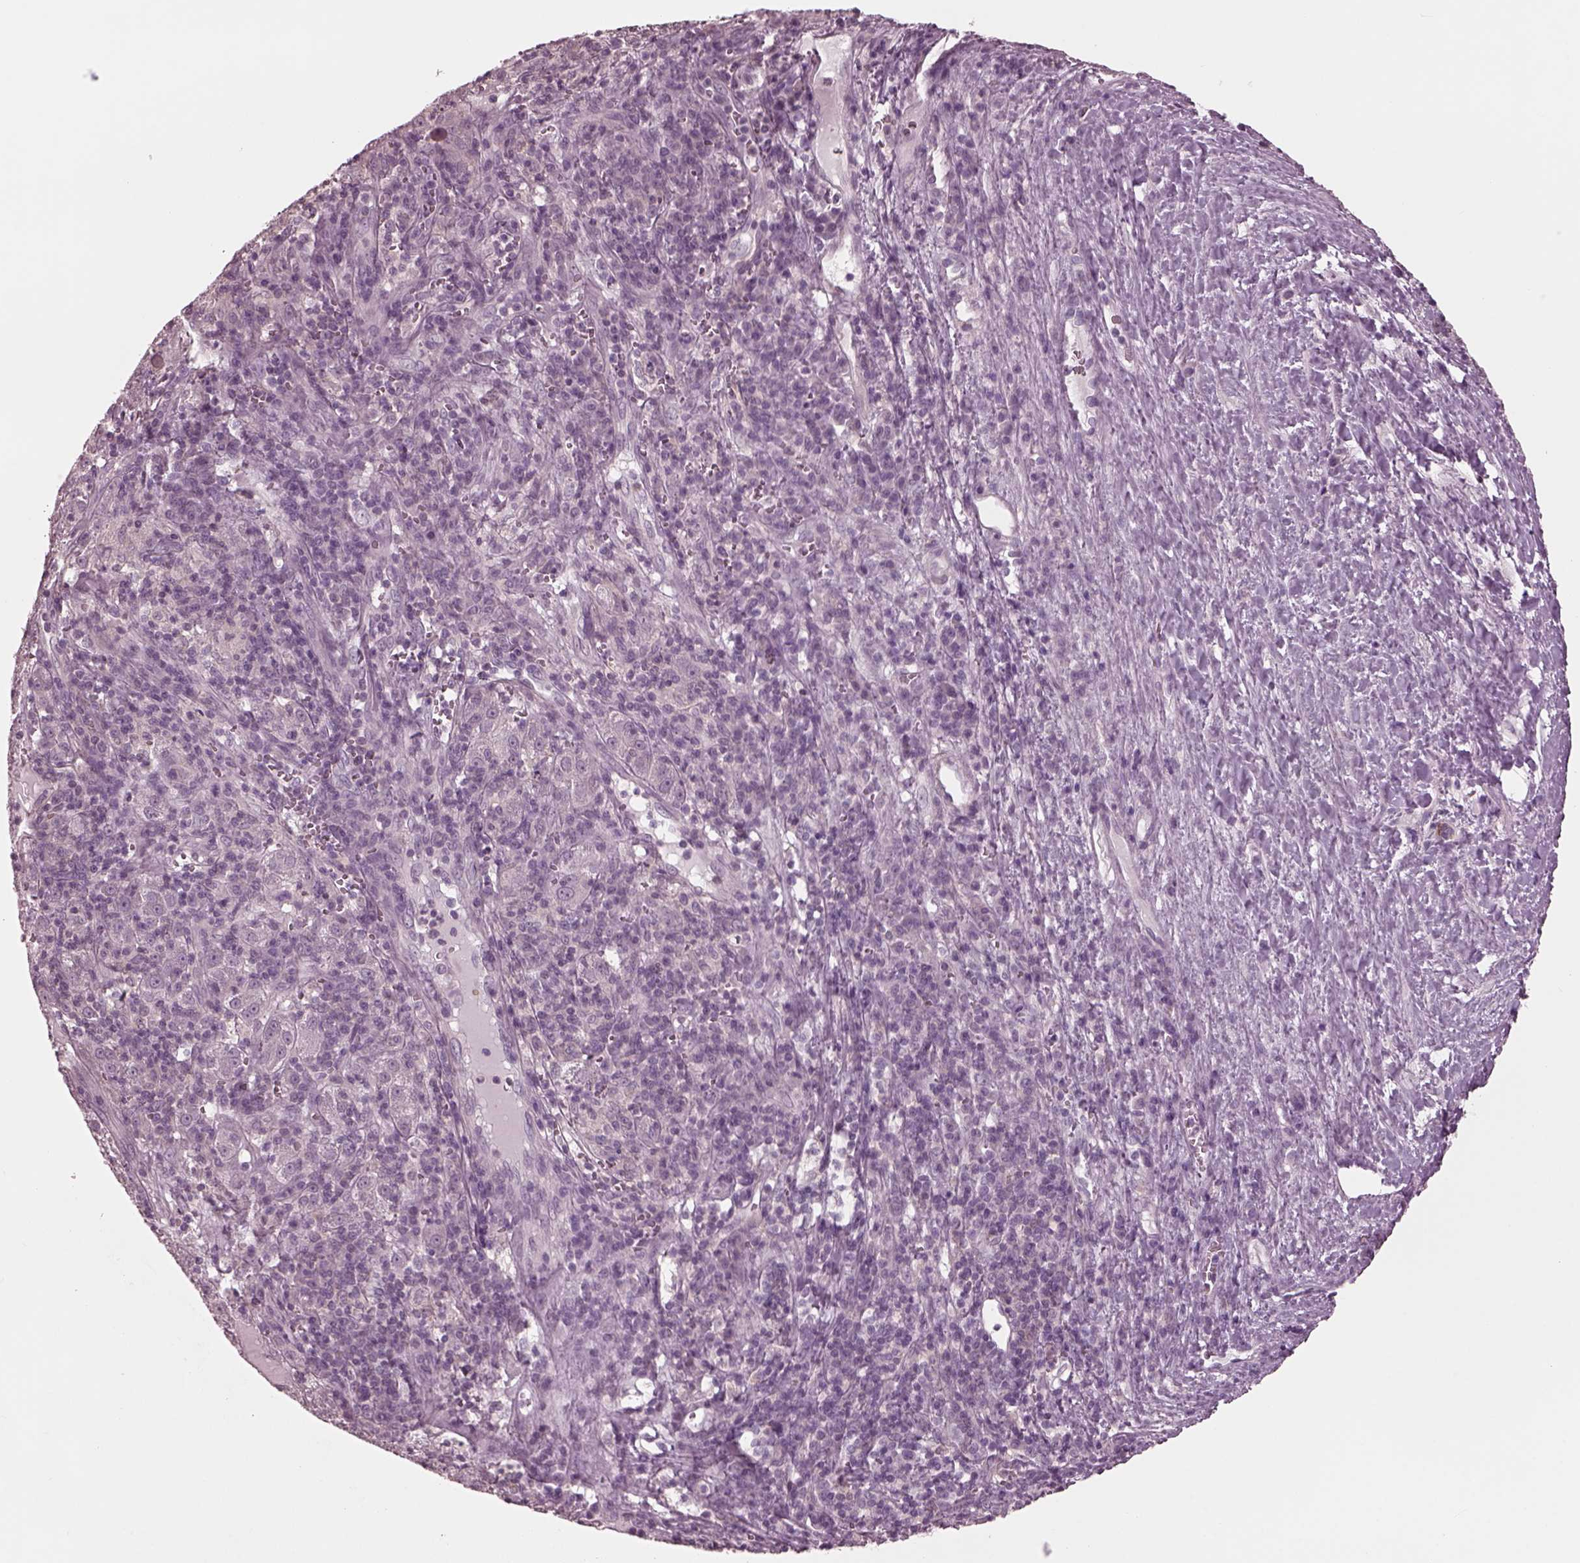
{"staining": {"intensity": "negative", "quantity": "none", "location": "none"}, "tissue": "liver cancer", "cell_type": "Tumor cells", "image_type": "cancer", "snomed": [{"axis": "morphology", "description": "Carcinoma, Hepatocellular, NOS"}, {"axis": "topography", "description": "Liver"}], "caption": "DAB immunohistochemical staining of human hepatocellular carcinoma (liver) shows no significant positivity in tumor cells. The staining was performed using DAB (3,3'-diaminobenzidine) to visualize the protein expression in brown, while the nuclei were stained in blue with hematoxylin (Magnification: 20x).", "gene": "YY2", "patient": {"sex": "female", "age": 60}}